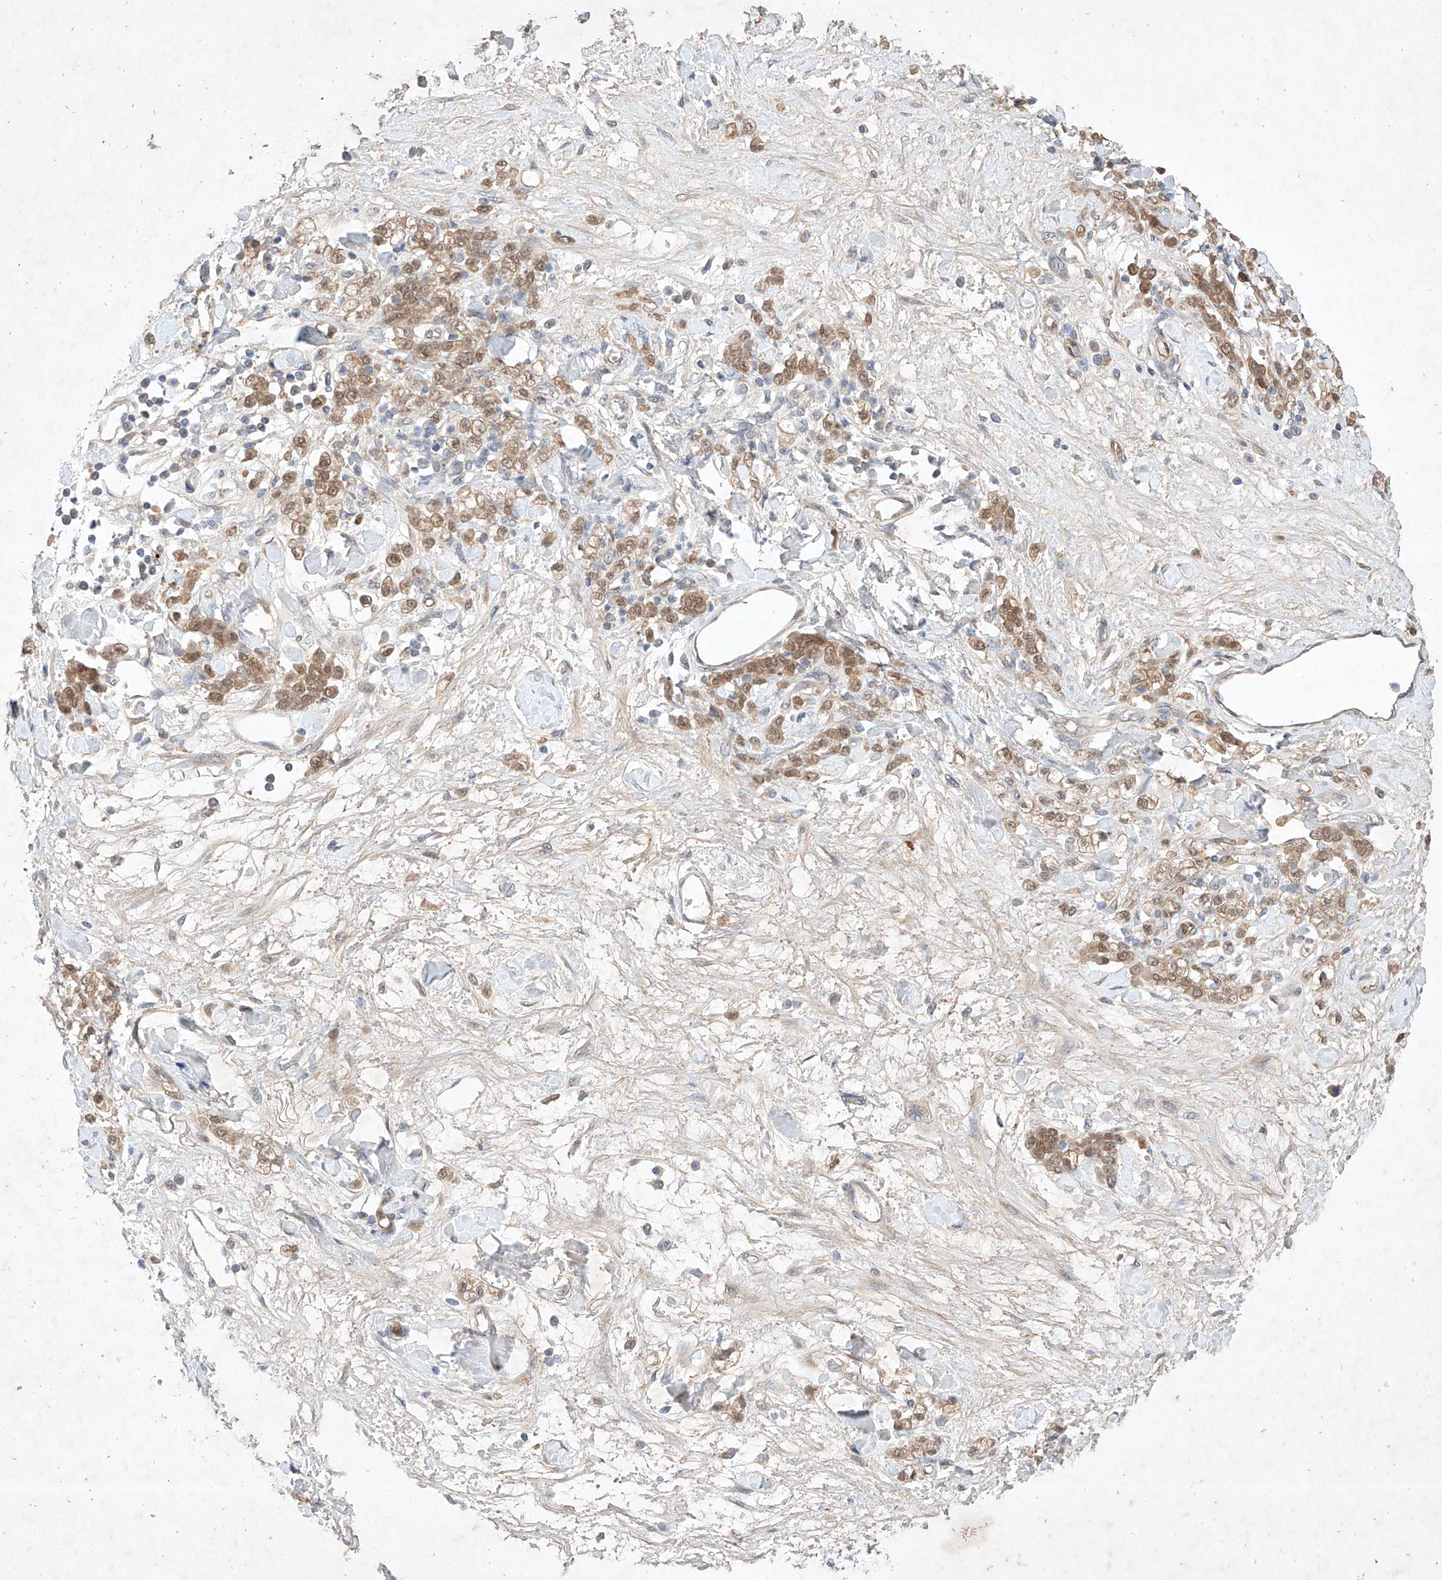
{"staining": {"intensity": "weak", "quantity": ">75%", "location": "cytoplasmic/membranous,nuclear"}, "tissue": "stomach cancer", "cell_type": "Tumor cells", "image_type": "cancer", "snomed": [{"axis": "morphology", "description": "Normal tissue, NOS"}, {"axis": "morphology", "description": "Adenocarcinoma, NOS"}, {"axis": "topography", "description": "Stomach"}], "caption": "This image reveals immunohistochemistry (IHC) staining of stomach cancer, with low weak cytoplasmic/membranous and nuclear expression in about >75% of tumor cells.", "gene": "ZNF124", "patient": {"sex": "male", "age": 82}}